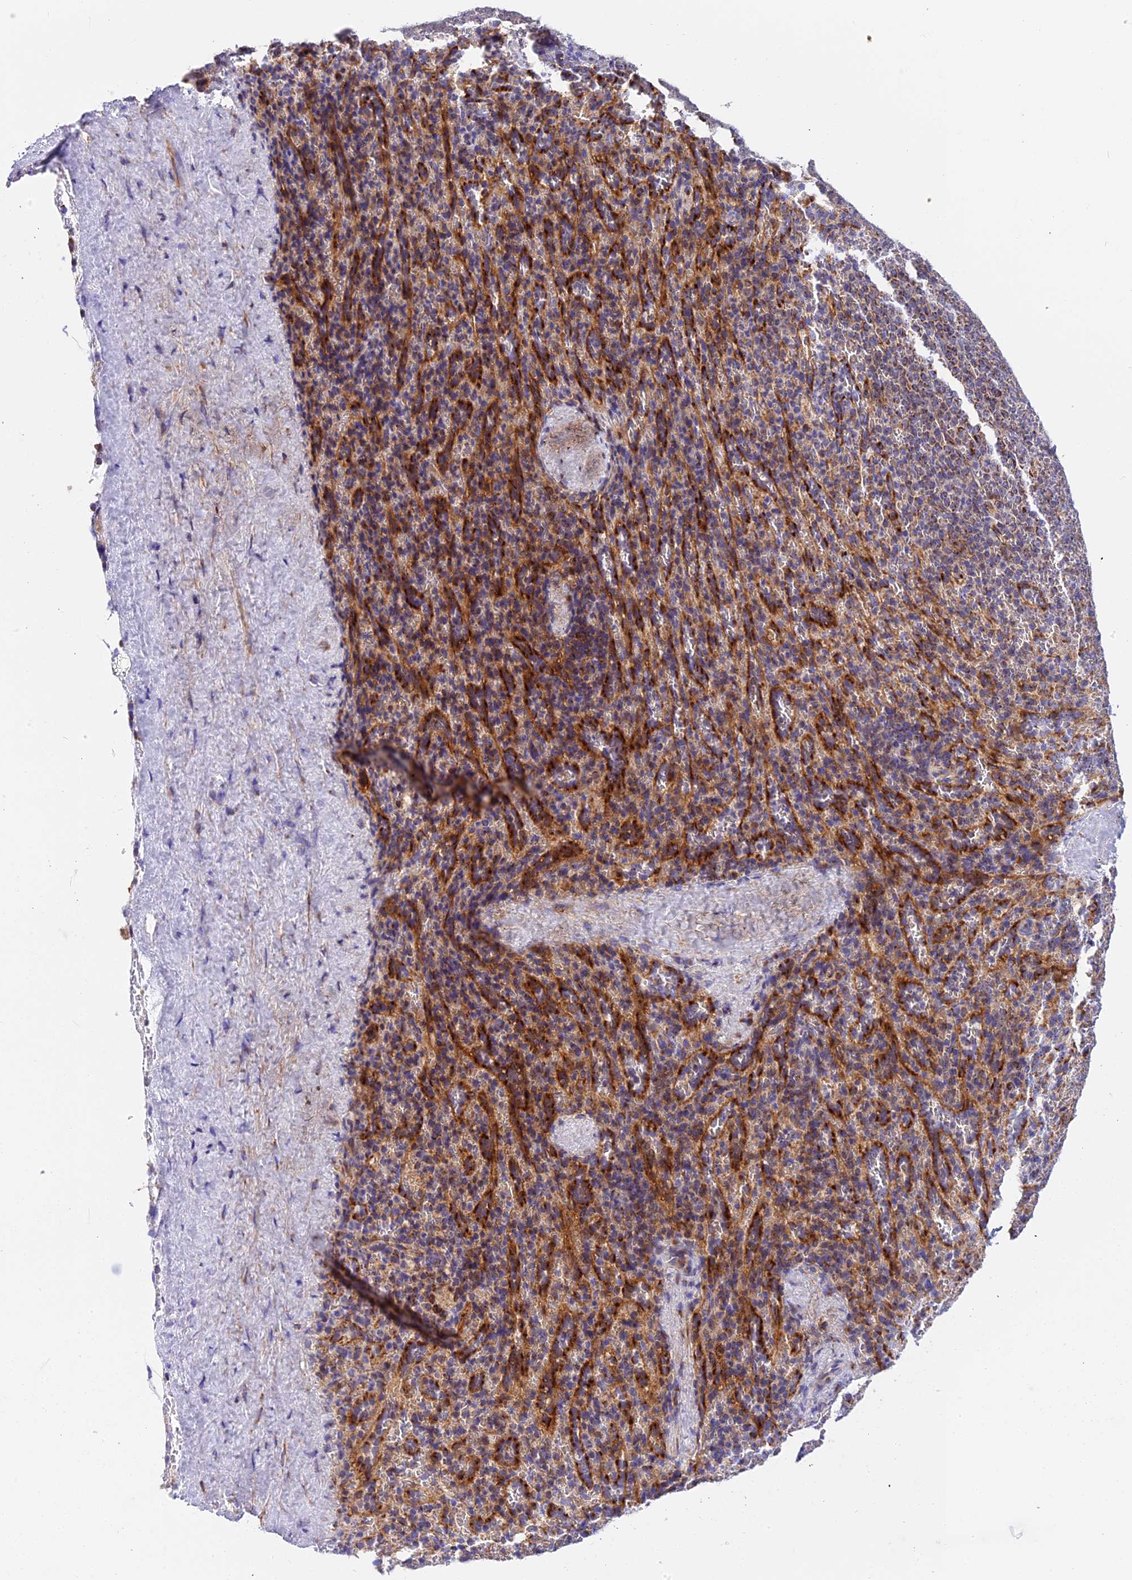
{"staining": {"intensity": "moderate", "quantity": "25%-75%", "location": "cytoplasmic/membranous"}, "tissue": "spleen", "cell_type": "Cells in red pulp", "image_type": "normal", "snomed": [{"axis": "morphology", "description": "Normal tissue, NOS"}, {"axis": "topography", "description": "Spleen"}], "caption": "Unremarkable spleen demonstrates moderate cytoplasmic/membranous staining in approximately 25%-75% of cells in red pulp Immunohistochemistry (ihc) stains the protein in brown and the nuclei are stained blue..", "gene": "MRAS", "patient": {"sex": "female", "age": 21}}